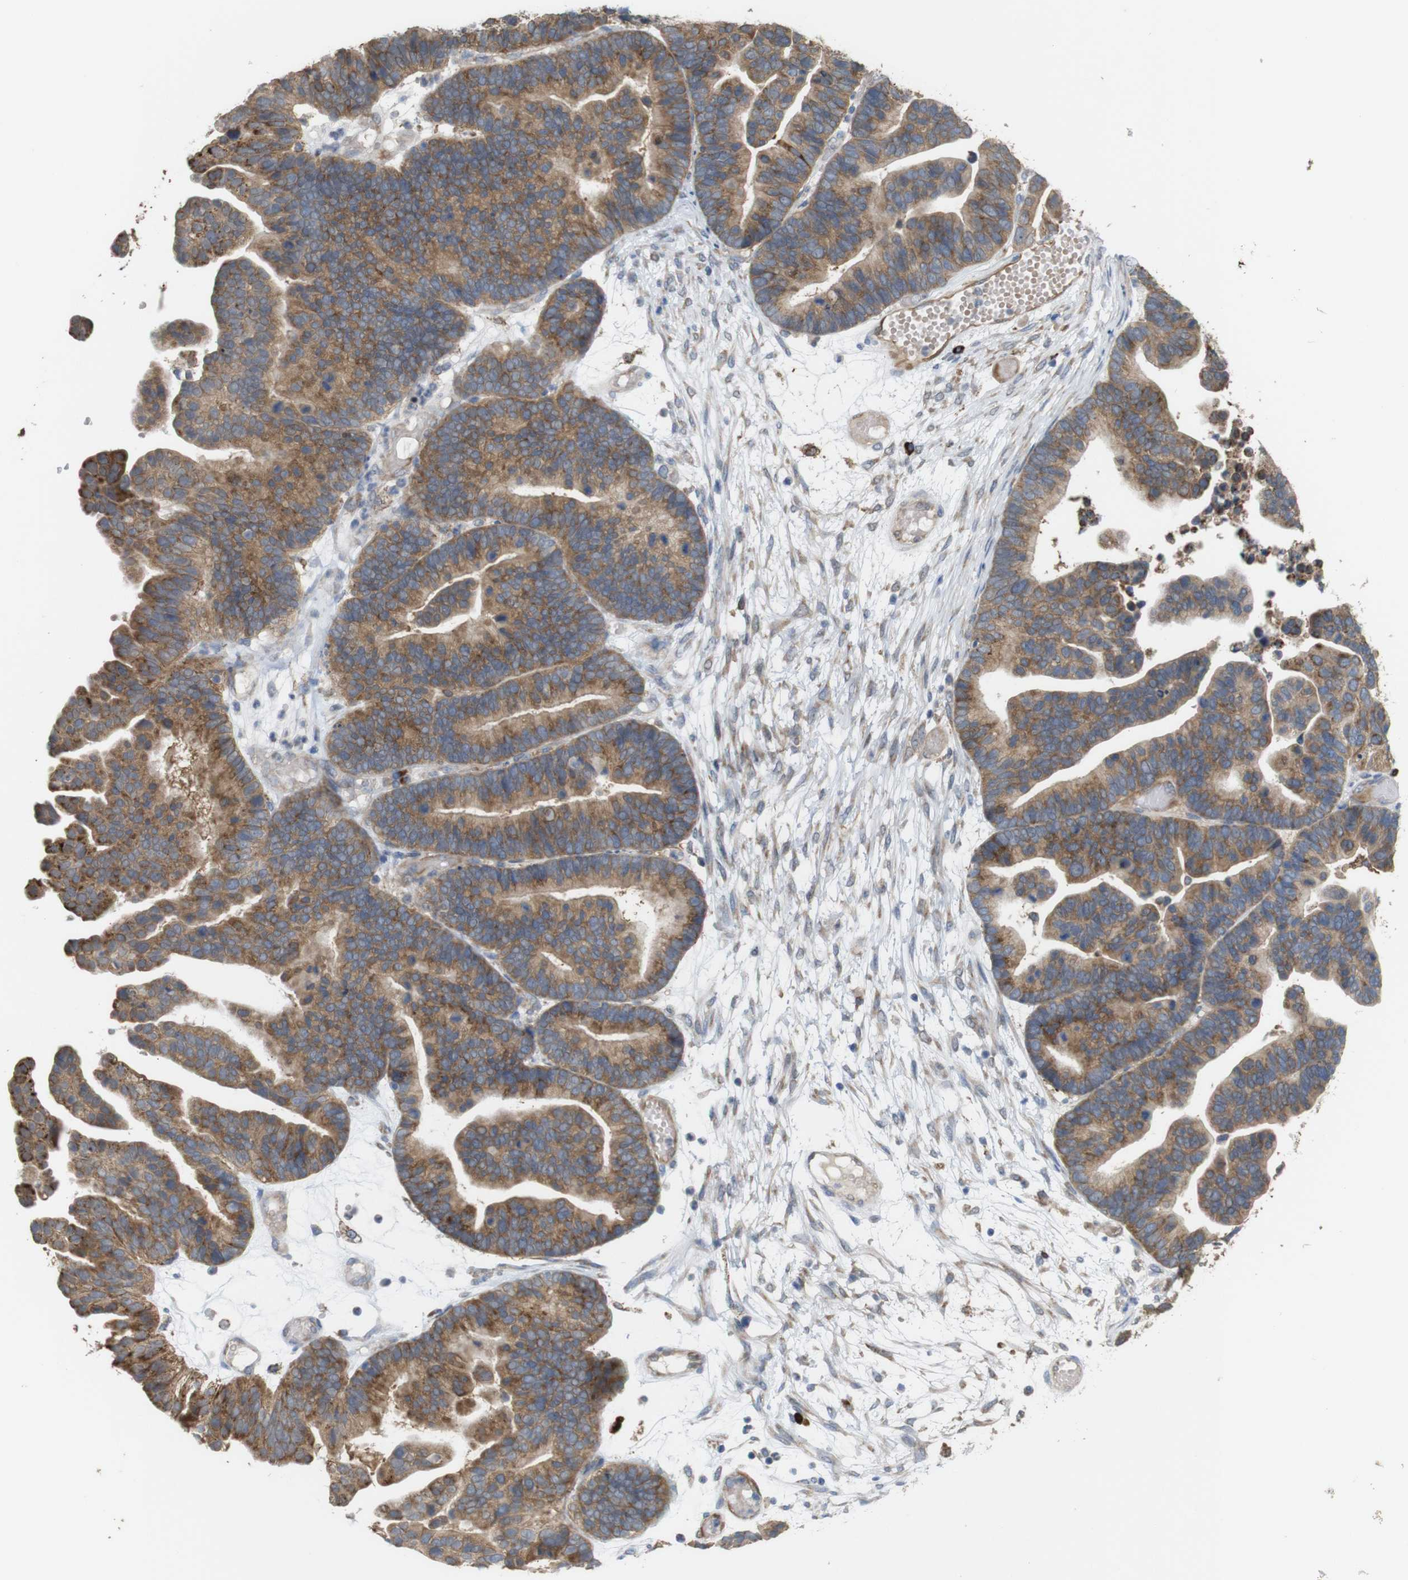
{"staining": {"intensity": "moderate", "quantity": ">75%", "location": "cytoplasmic/membranous"}, "tissue": "ovarian cancer", "cell_type": "Tumor cells", "image_type": "cancer", "snomed": [{"axis": "morphology", "description": "Cystadenocarcinoma, serous, NOS"}, {"axis": "topography", "description": "Ovary"}], "caption": "Serous cystadenocarcinoma (ovarian) stained with a protein marker shows moderate staining in tumor cells.", "gene": "PTPRR", "patient": {"sex": "female", "age": 56}}